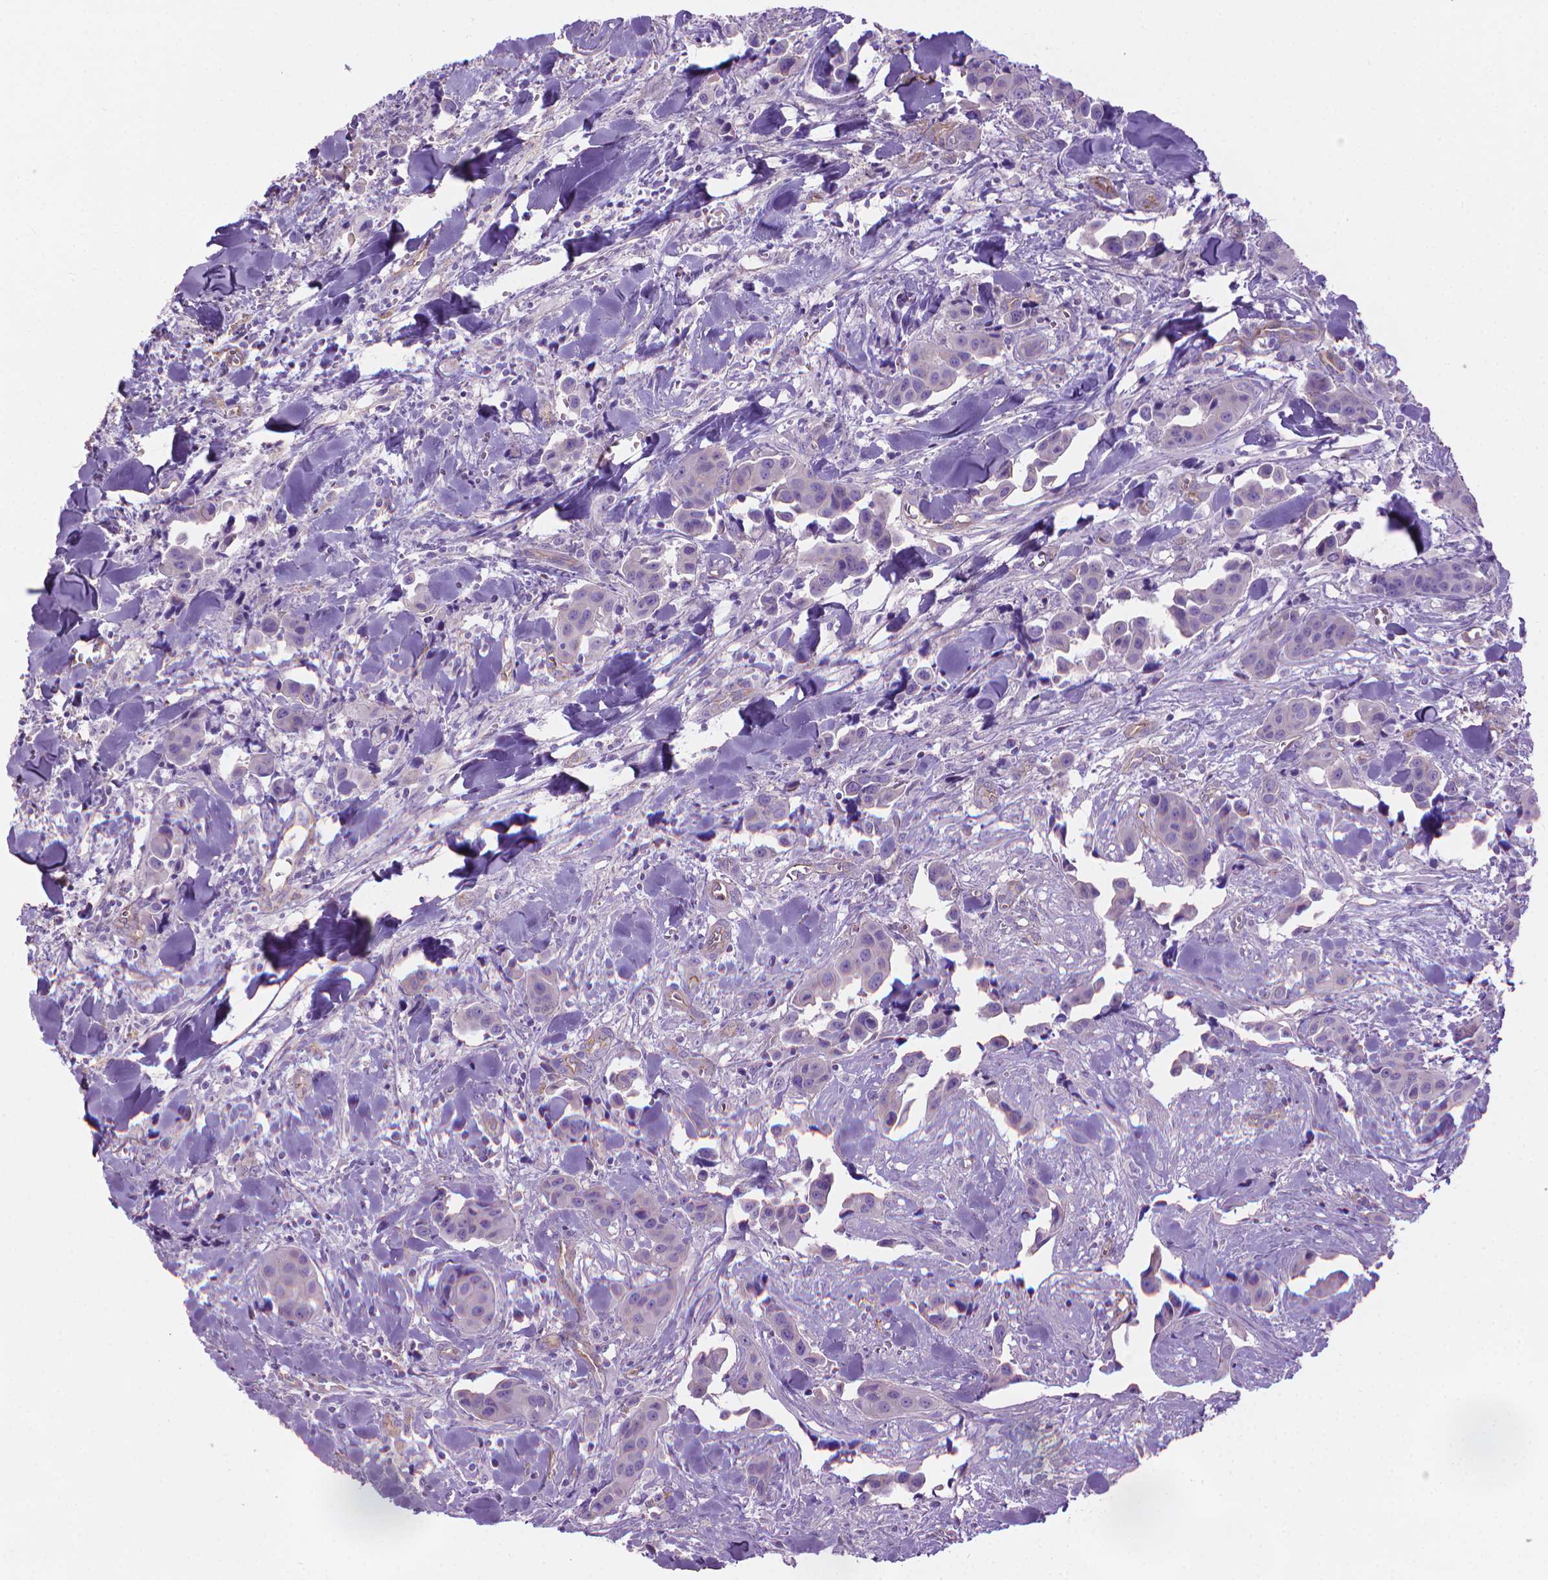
{"staining": {"intensity": "negative", "quantity": "none", "location": "none"}, "tissue": "head and neck cancer", "cell_type": "Tumor cells", "image_type": "cancer", "snomed": [{"axis": "morphology", "description": "Adenocarcinoma, NOS"}, {"axis": "topography", "description": "Head-Neck"}], "caption": "Head and neck cancer stained for a protein using immunohistochemistry (IHC) reveals no positivity tumor cells.", "gene": "TENT5A", "patient": {"sex": "male", "age": 76}}